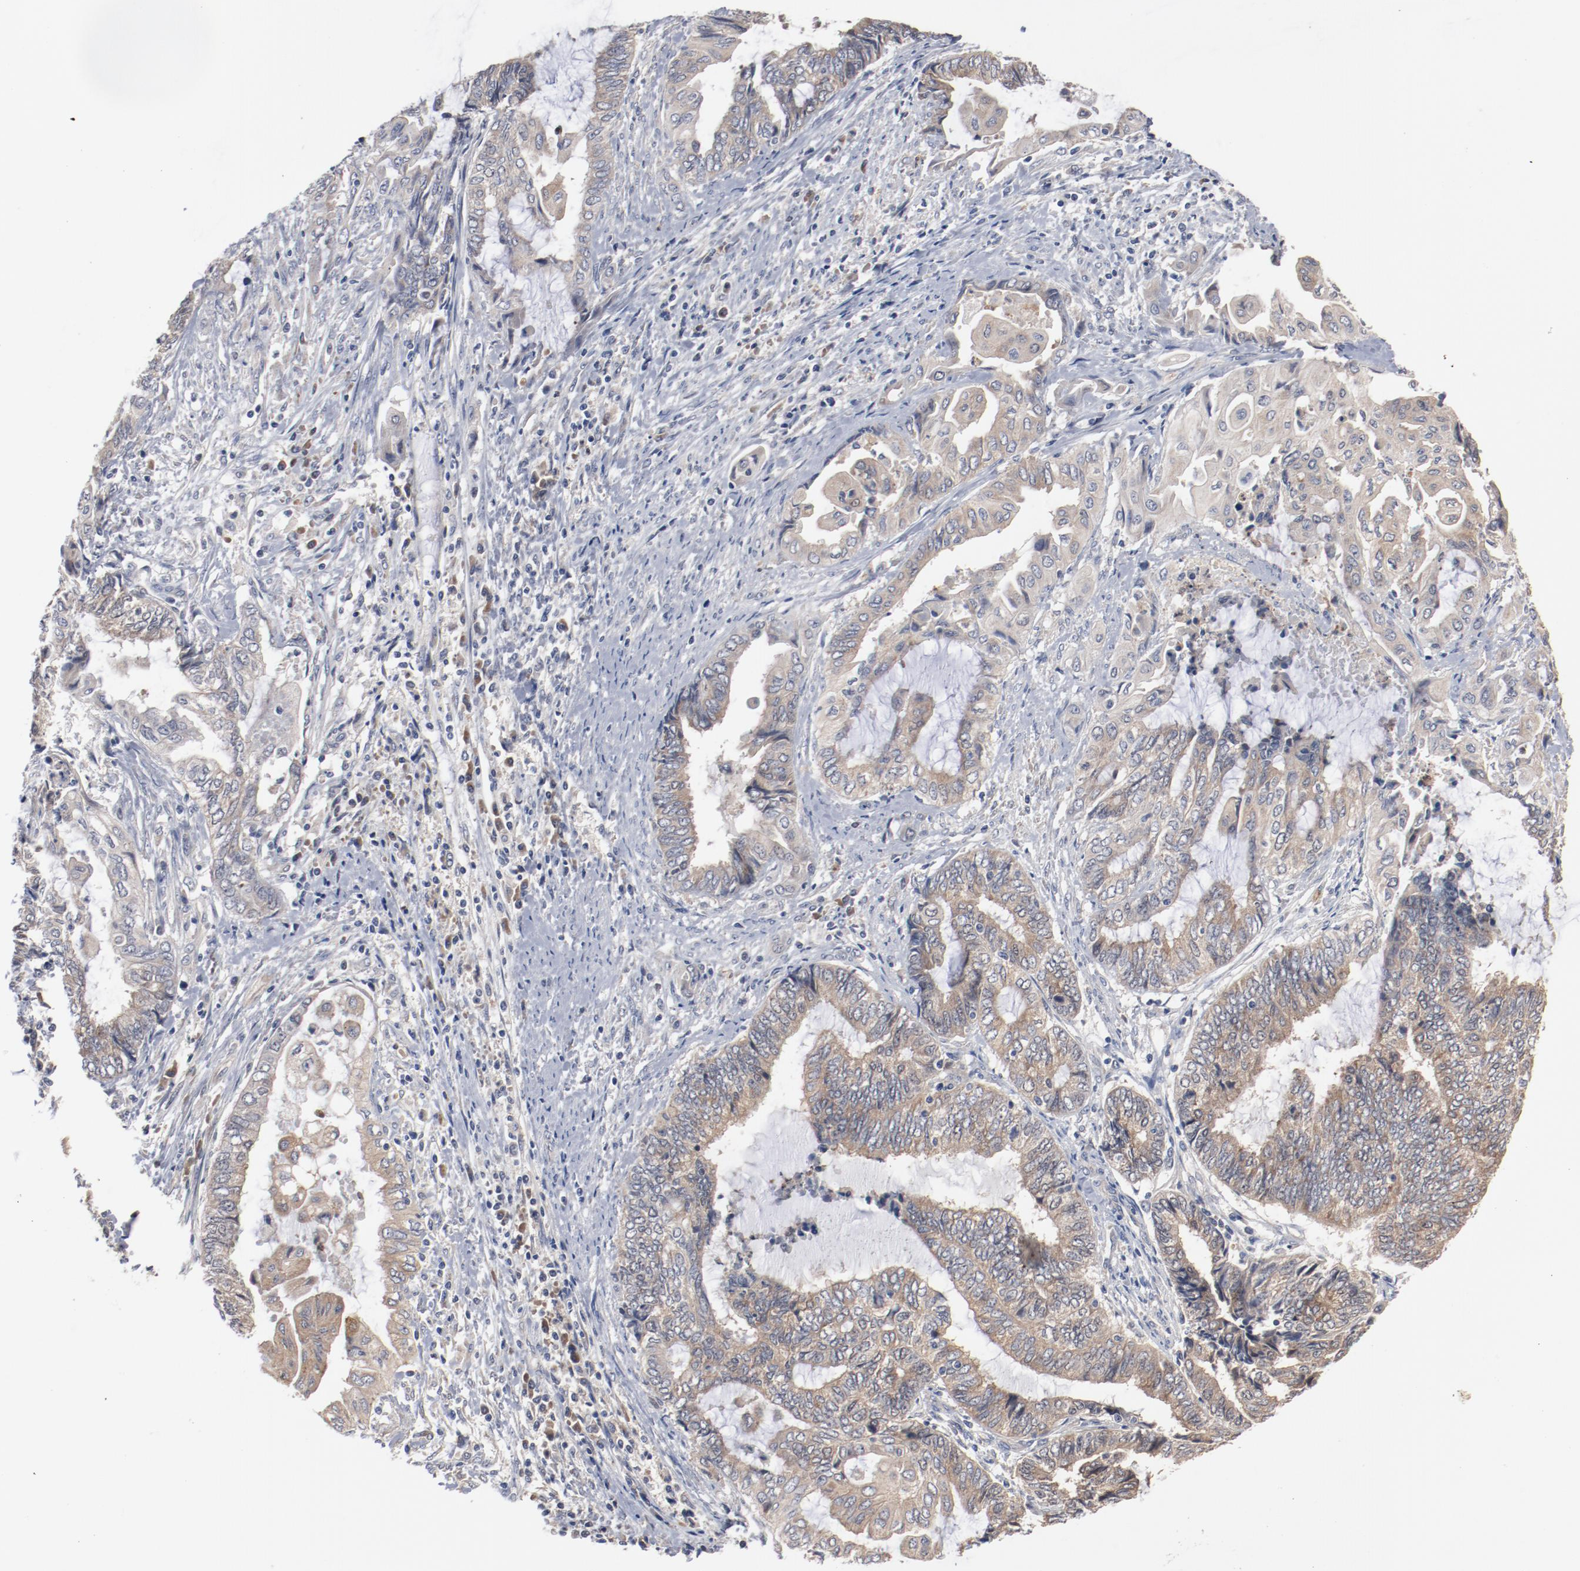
{"staining": {"intensity": "weak", "quantity": ">75%", "location": "cytoplasmic/membranous"}, "tissue": "endometrial cancer", "cell_type": "Tumor cells", "image_type": "cancer", "snomed": [{"axis": "morphology", "description": "Adenocarcinoma, NOS"}, {"axis": "topography", "description": "Uterus"}, {"axis": "topography", "description": "Endometrium"}], "caption": "Endometrial cancer was stained to show a protein in brown. There is low levels of weak cytoplasmic/membranous expression in approximately >75% of tumor cells.", "gene": "RNASE11", "patient": {"sex": "female", "age": 70}}